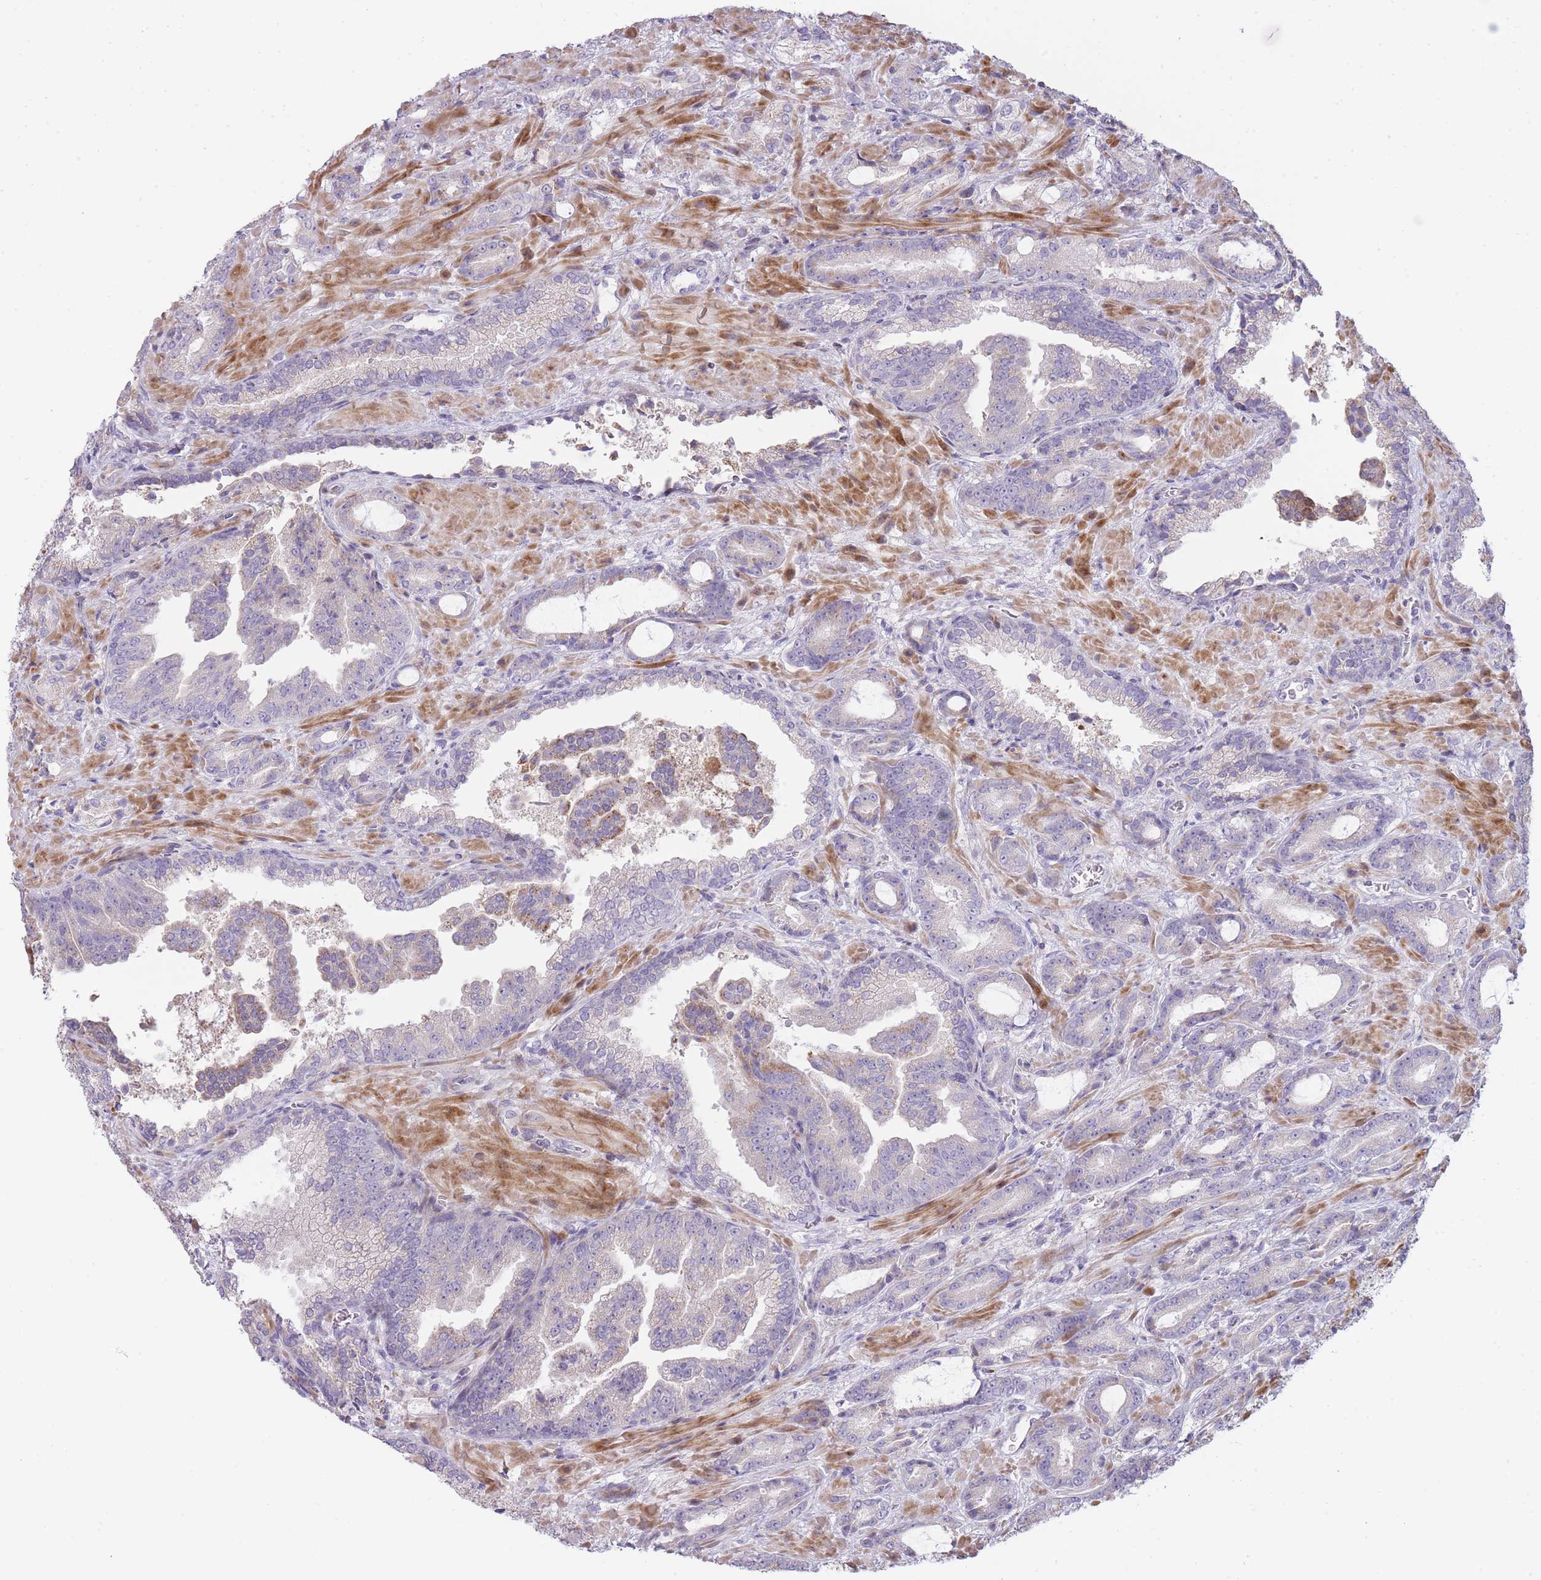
{"staining": {"intensity": "negative", "quantity": "none", "location": "none"}, "tissue": "prostate cancer", "cell_type": "Tumor cells", "image_type": "cancer", "snomed": [{"axis": "morphology", "description": "Adenocarcinoma, High grade"}, {"axis": "topography", "description": "Prostate"}], "caption": "A histopathology image of prostate cancer (high-grade adenocarcinoma) stained for a protein reveals no brown staining in tumor cells.", "gene": "PPP3R2", "patient": {"sex": "male", "age": 68}}